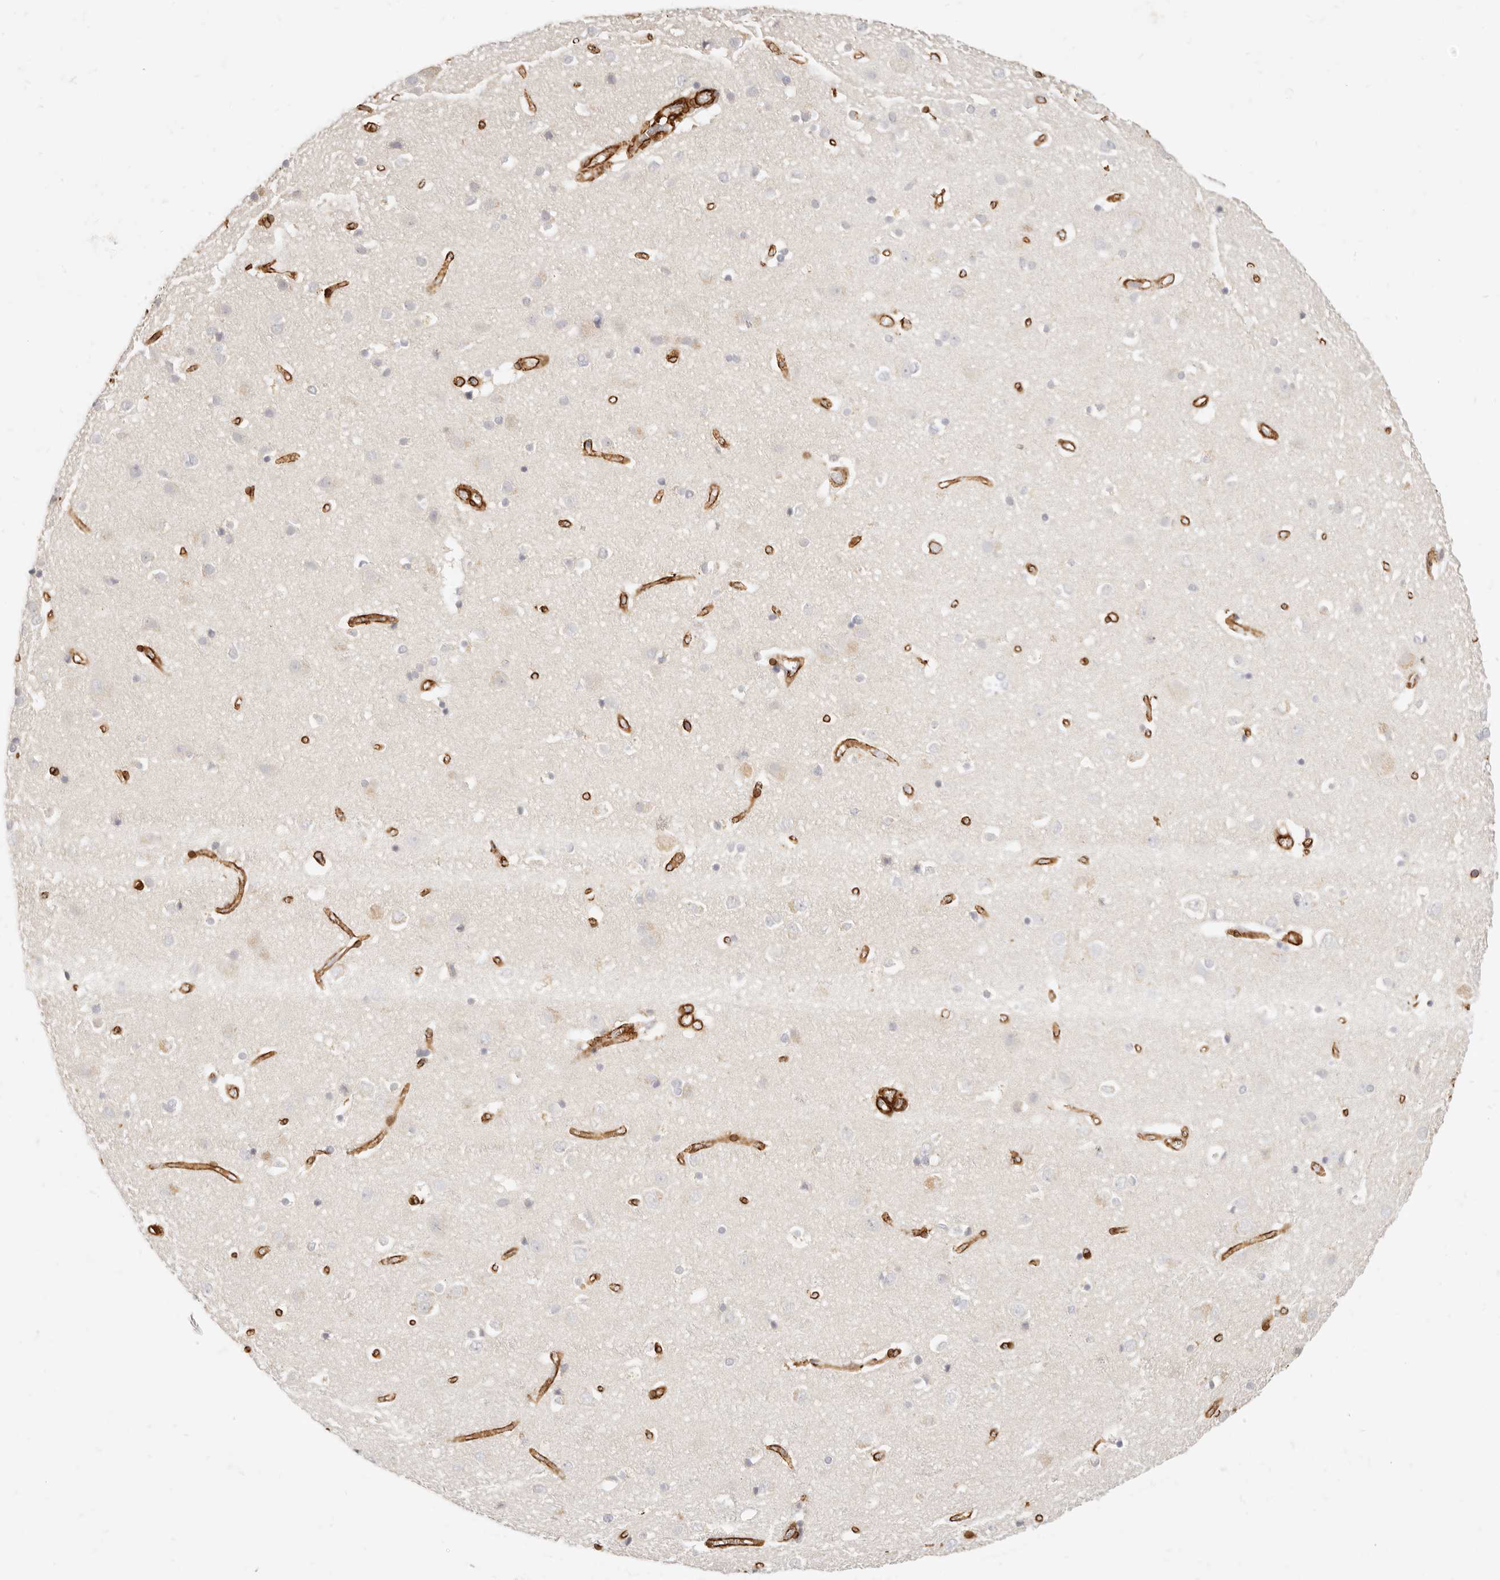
{"staining": {"intensity": "strong", "quantity": ">75%", "location": "cytoplasmic/membranous"}, "tissue": "cerebral cortex", "cell_type": "Endothelial cells", "image_type": "normal", "snomed": [{"axis": "morphology", "description": "Normal tissue, NOS"}, {"axis": "topography", "description": "Cerebral cortex"}], "caption": "About >75% of endothelial cells in normal cerebral cortex exhibit strong cytoplasmic/membranous protein positivity as visualized by brown immunohistochemical staining.", "gene": "TMTC2", "patient": {"sex": "male", "age": 54}}